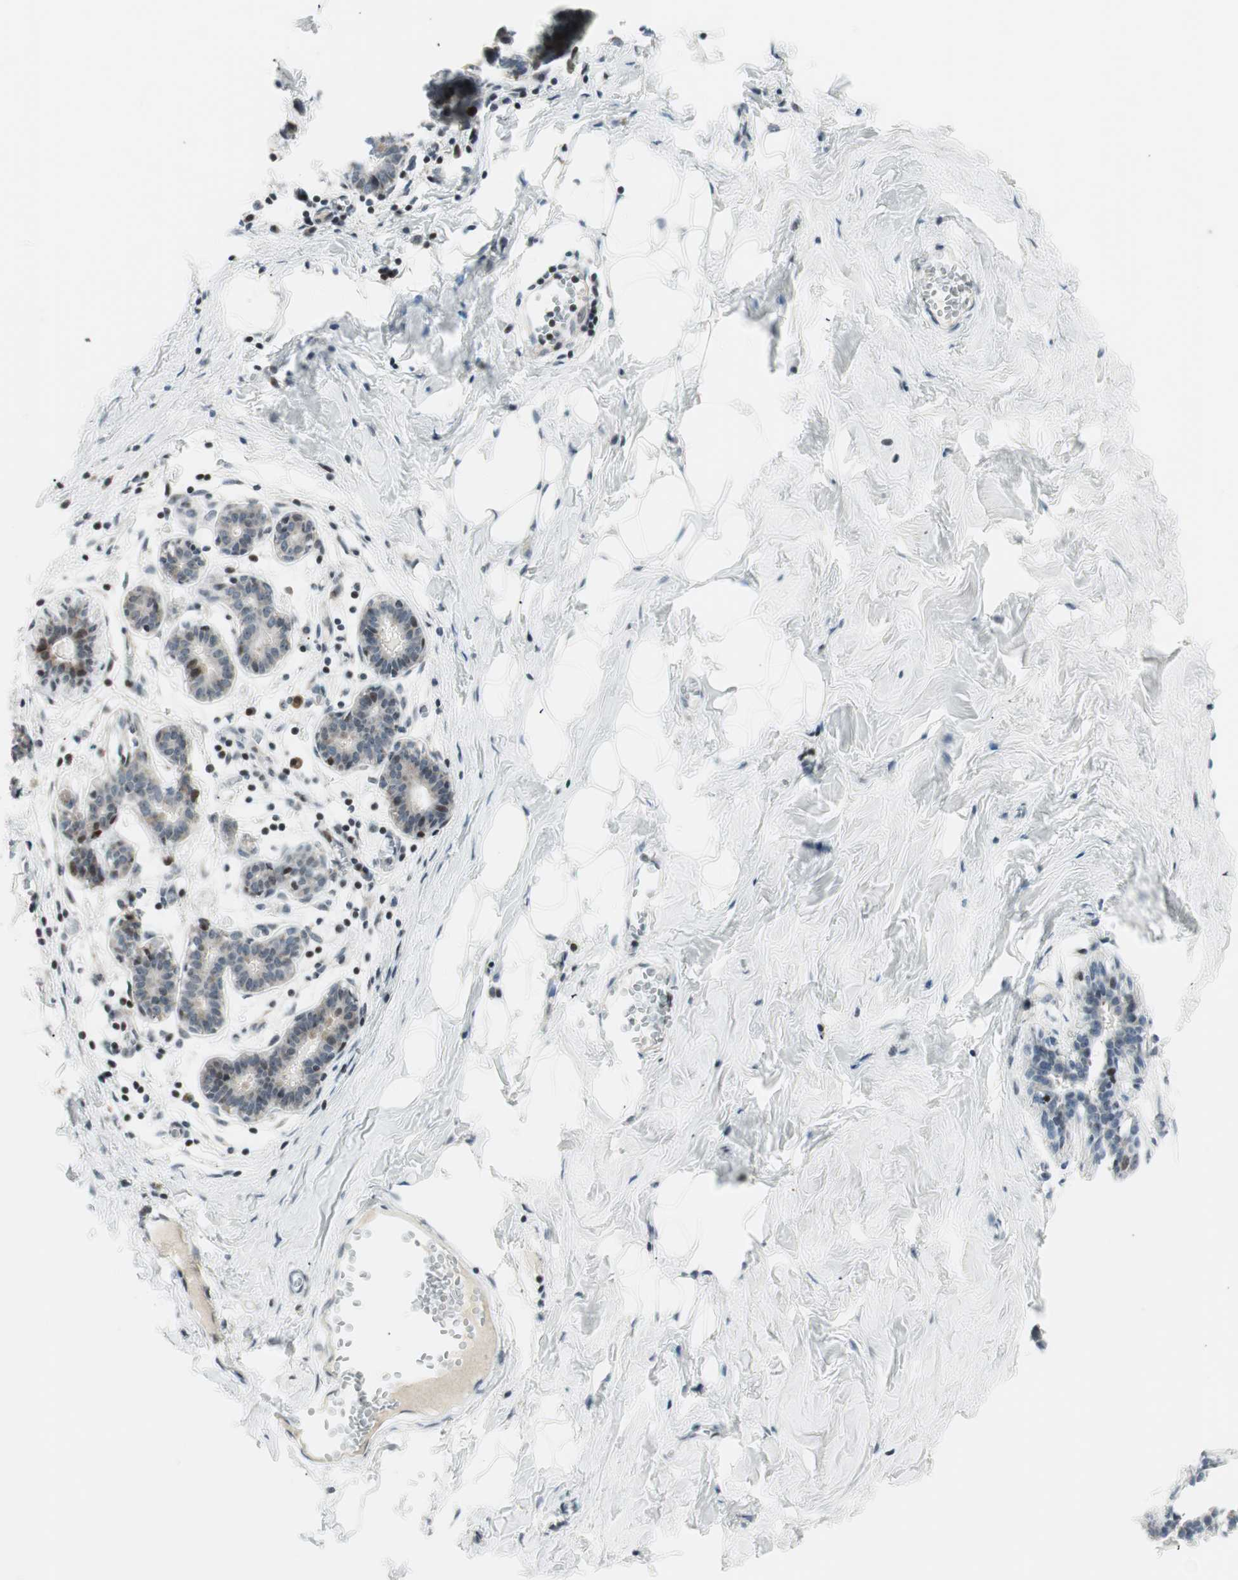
{"staining": {"intensity": "negative", "quantity": "none", "location": "none"}, "tissue": "breast", "cell_type": "Adipocytes", "image_type": "normal", "snomed": [{"axis": "morphology", "description": "Normal tissue, NOS"}, {"axis": "topography", "description": "Breast"}], "caption": "Human breast stained for a protein using IHC reveals no positivity in adipocytes.", "gene": "TPT1", "patient": {"sex": "female", "age": 27}}